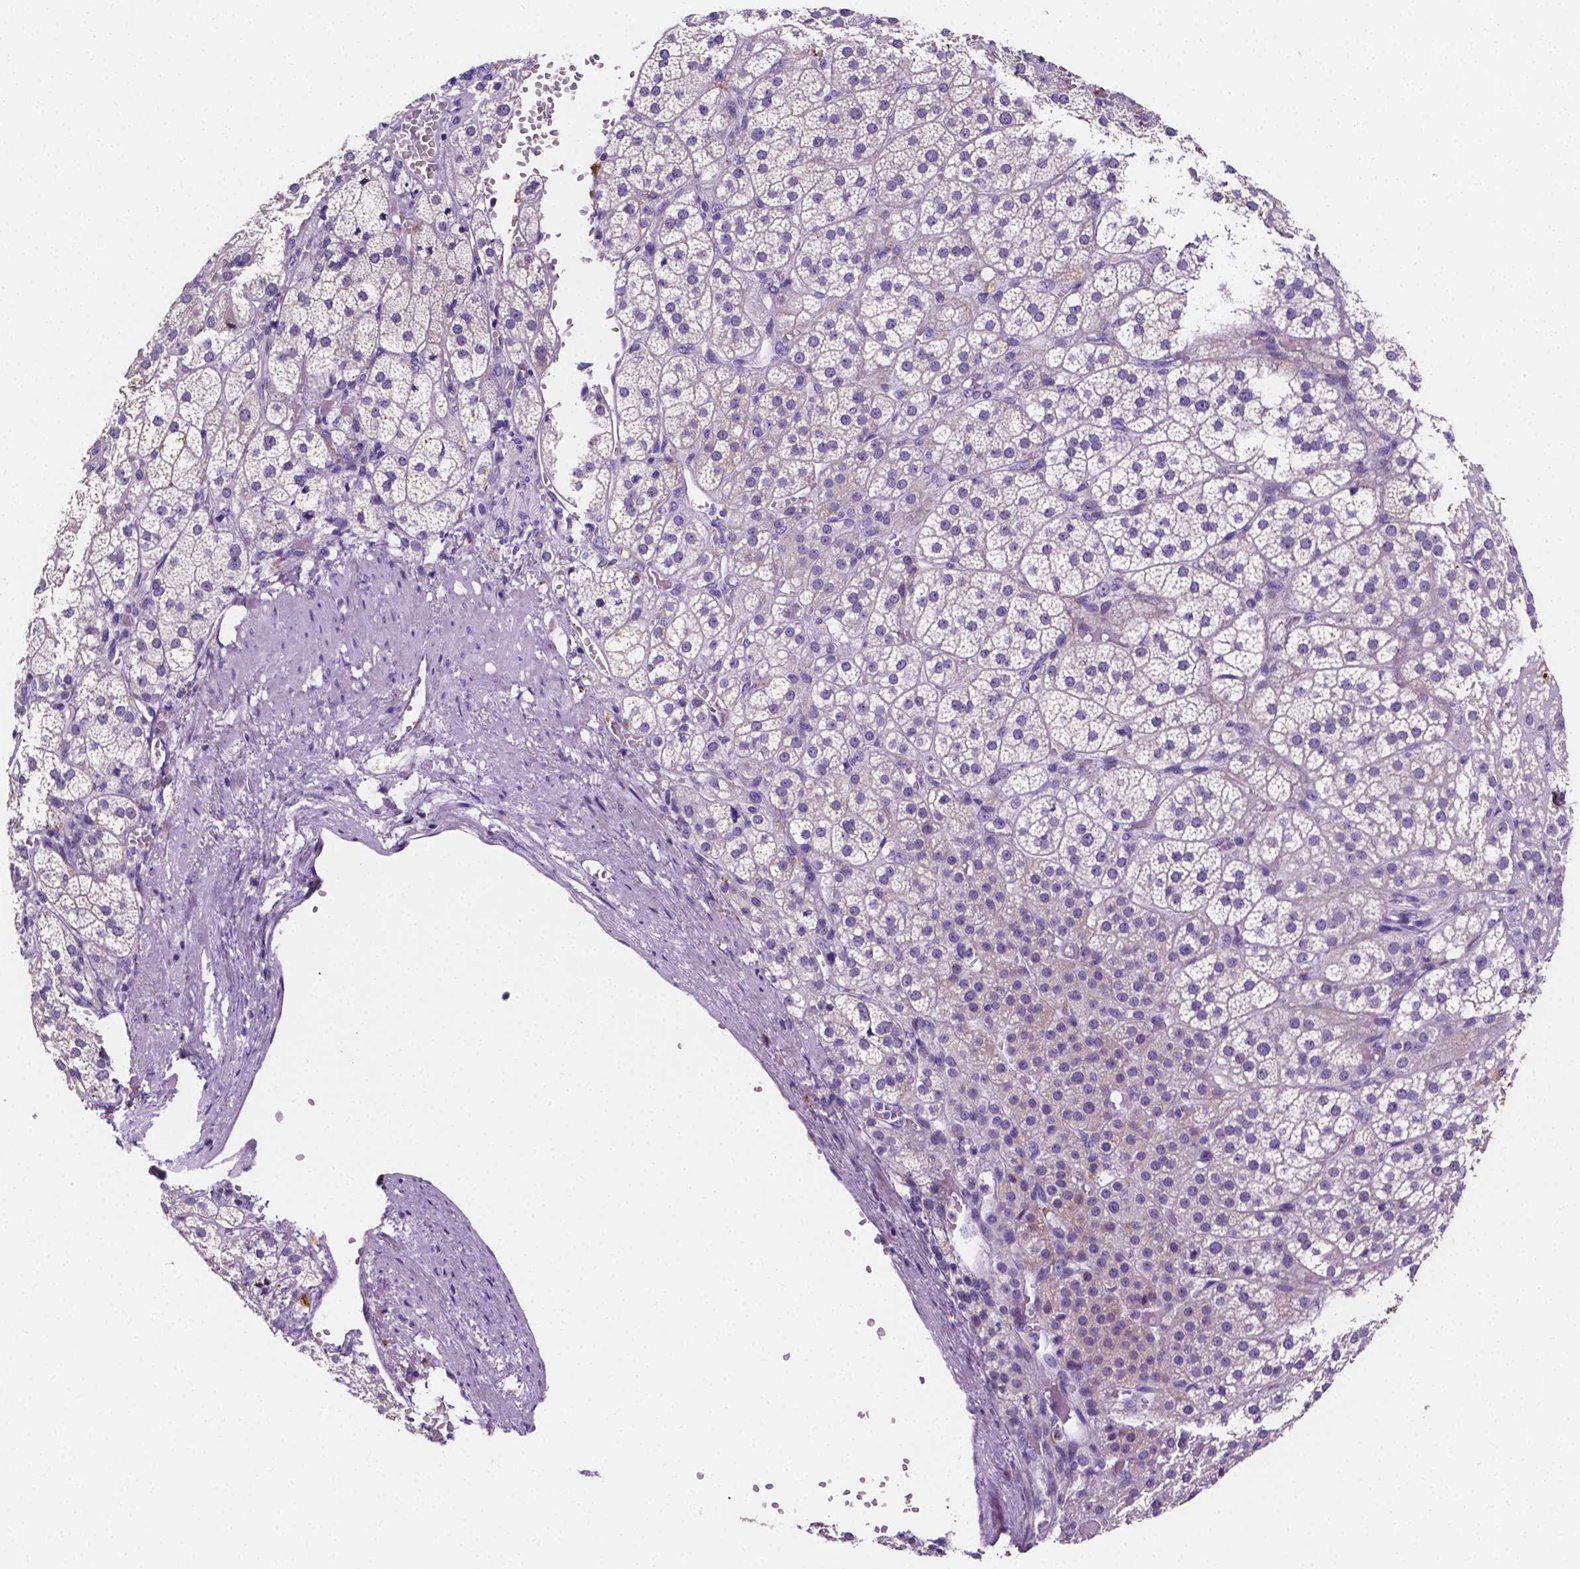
{"staining": {"intensity": "weak", "quantity": "<25%", "location": "cytoplasmic/membranous"}, "tissue": "adrenal gland", "cell_type": "Glandular cells", "image_type": "normal", "snomed": [{"axis": "morphology", "description": "Normal tissue, NOS"}, {"axis": "topography", "description": "Adrenal gland"}], "caption": "DAB immunohistochemical staining of unremarkable adrenal gland demonstrates no significant positivity in glandular cells.", "gene": "NRGN", "patient": {"sex": "female", "age": 60}}